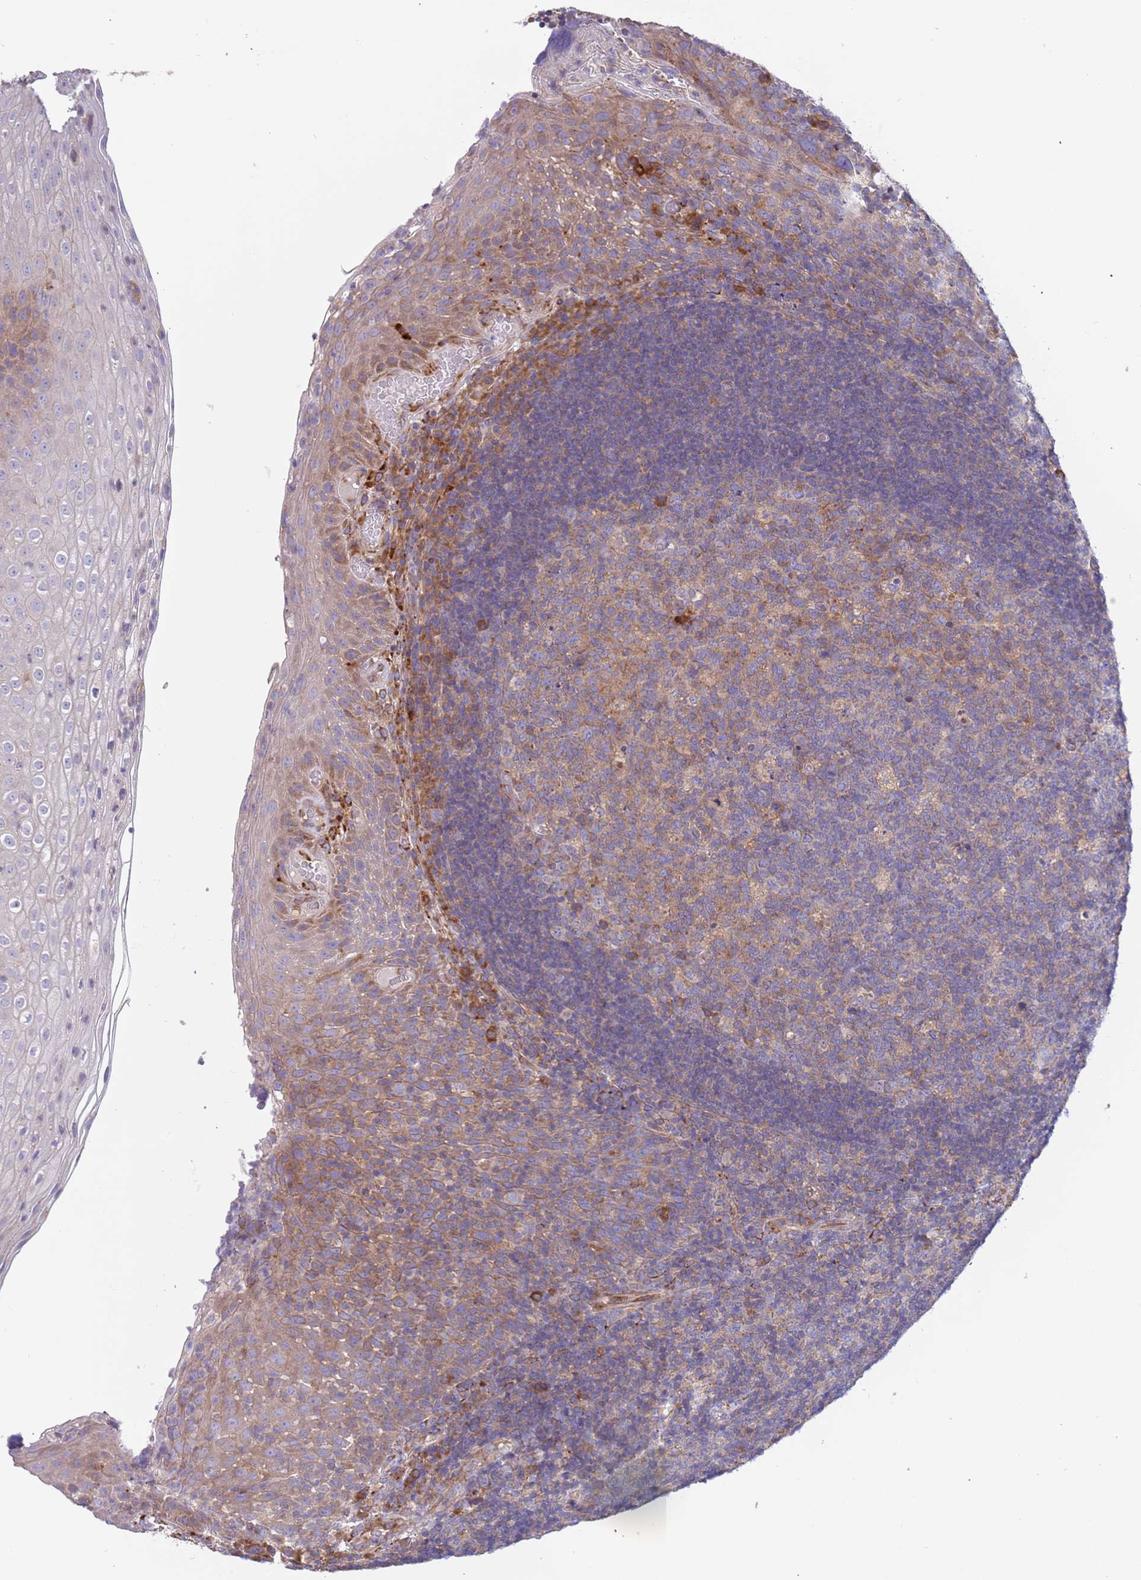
{"staining": {"intensity": "weak", "quantity": "<25%", "location": "cytoplasmic/membranous"}, "tissue": "tonsil", "cell_type": "Germinal center cells", "image_type": "normal", "snomed": [{"axis": "morphology", "description": "Normal tissue, NOS"}, {"axis": "topography", "description": "Tonsil"}], "caption": "Immunohistochemical staining of benign tonsil demonstrates no significant expression in germinal center cells. (DAB immunohistochemistry, high magnification).", "gene": "ARMCX6", "patient": {"sex": "male", "age": 17}}